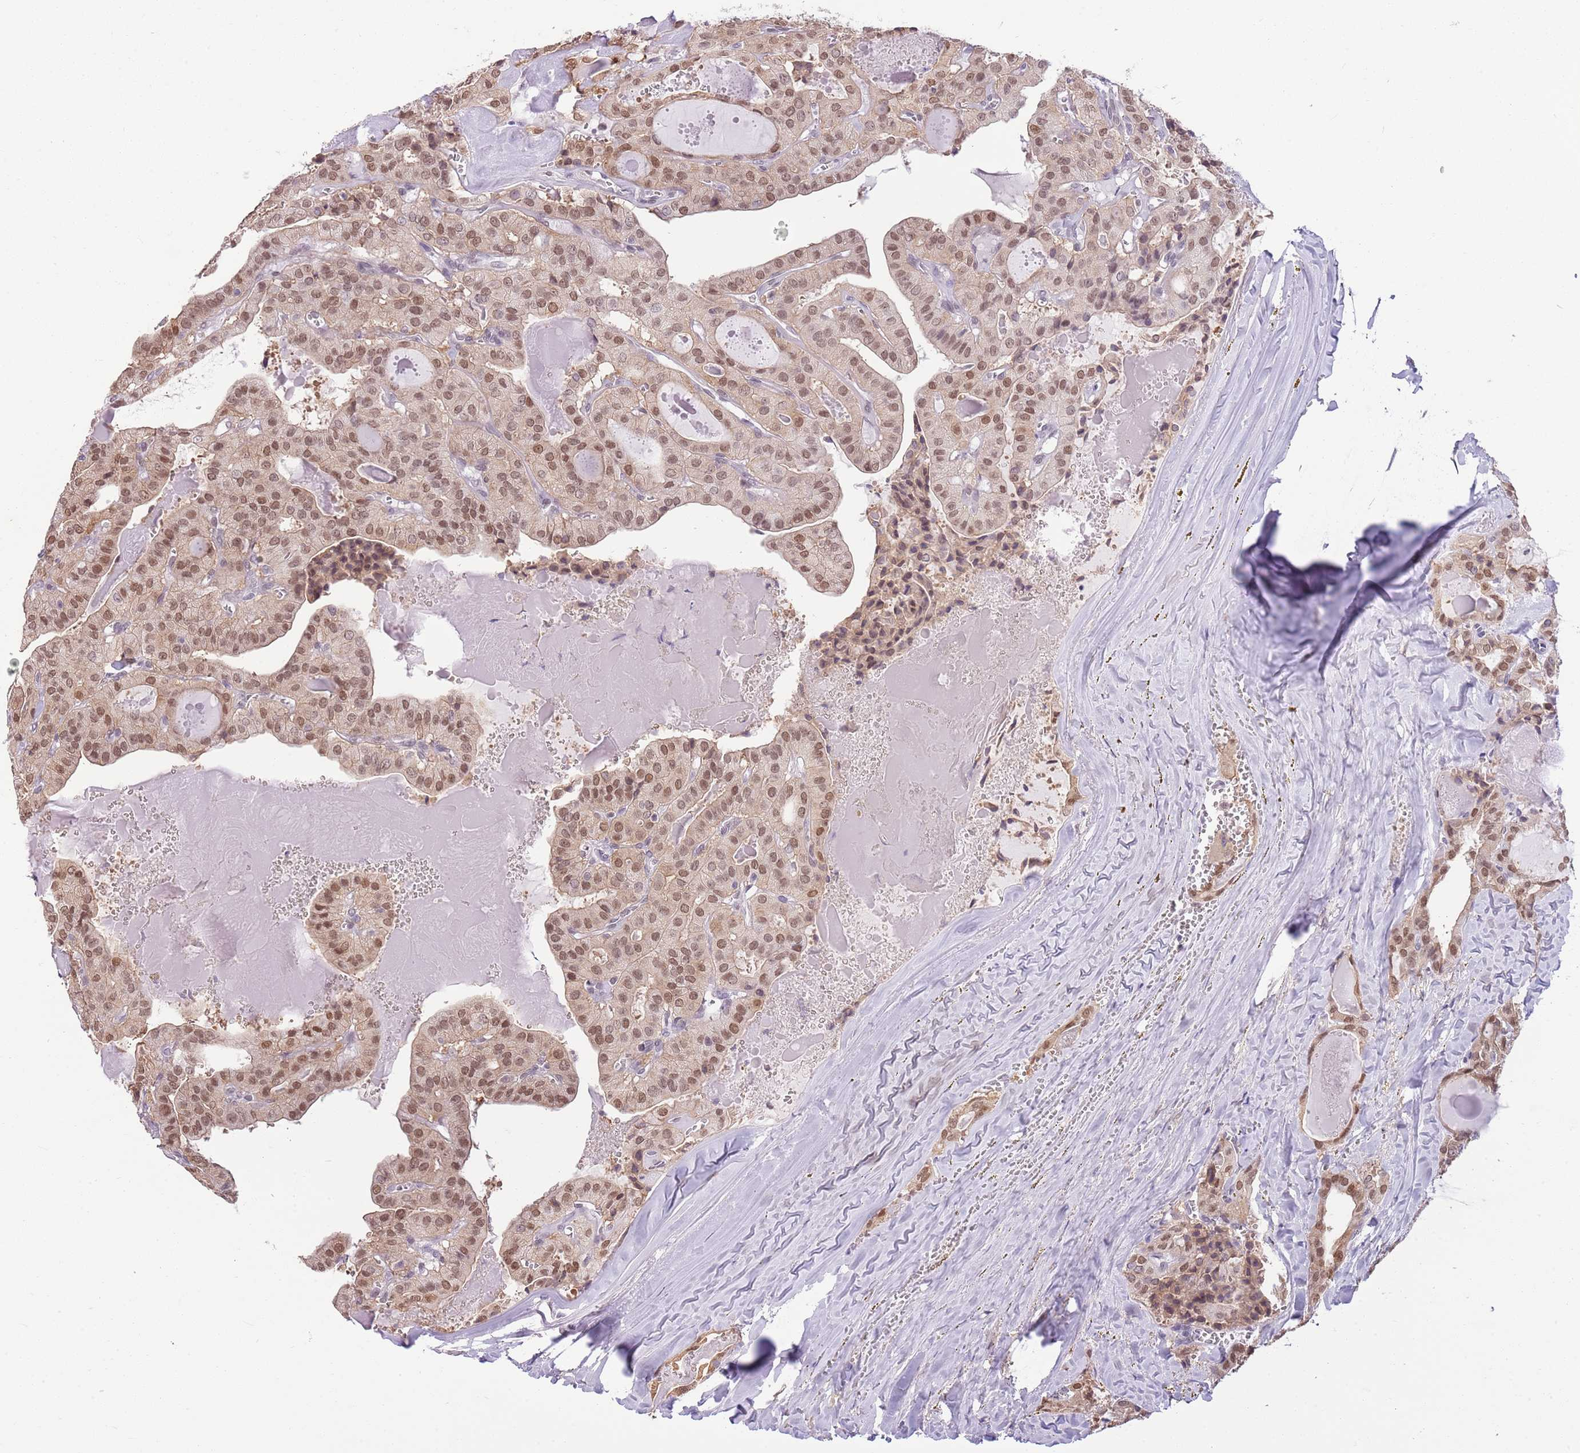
{"staining": {"intensity": "moderate", "quantity": ">75%", "location": "nuclear"}, "tissue": "thyroid cancer", "cell_type": "Tumor cells", "image_type": "cancer", "snomed": [{"axis": "morphology", "description": "Papillary adenocarcinoma, NOS"}, {"axis": "topography", "description": "Thyroid gland"}], "caption": "Immunohistochemical staining of human thyroid cancer (papillary adenocarcinoma) exhibits medium levels of moderate nuclear protein staining in about >75% of tumor cells.", "gene": "DHX32", "patient": {"sex": "male", "age": 52}}